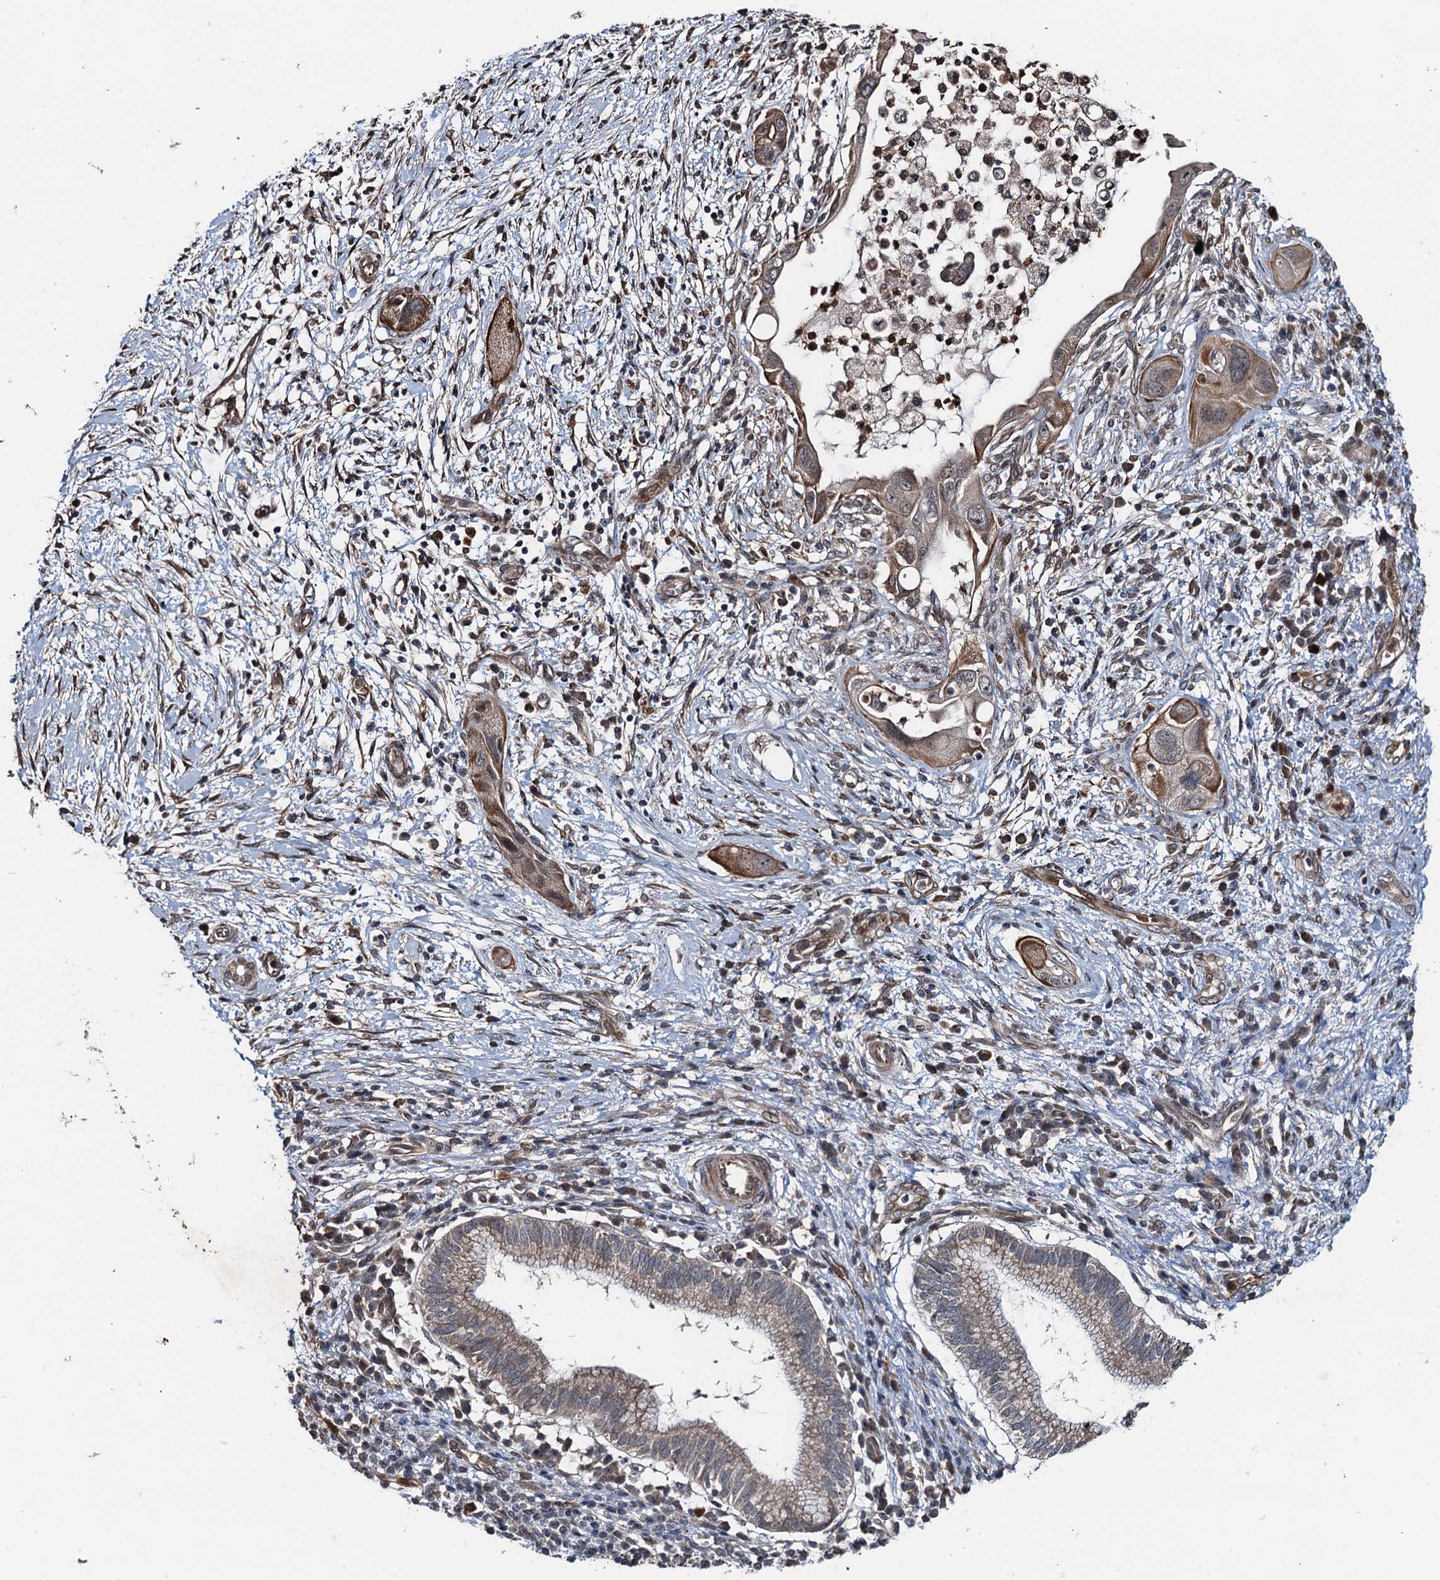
{"staining": {"intensity": "moderate", "quantity": "<25%", "location": "cytoplasmic/membranous"}, "tissue": "pancreatic cancer", "cell_type": "Tumor cells", "image_type": "cancer", "snomed": [{"axis": "morphology", "description": "Adenocarcinoma, NOS"}, {"axis": "topography", "description": "Pancreas"}], "caption": "This micrograph demonstrates immunohistochemistry (IHC) staining of pancreatic cancer, with low moderate cytoplasmic/membranous expression in about <25% of tumor cells.", "gene": "WHAMM", "patient": {"sex": "male", "age": 68}}